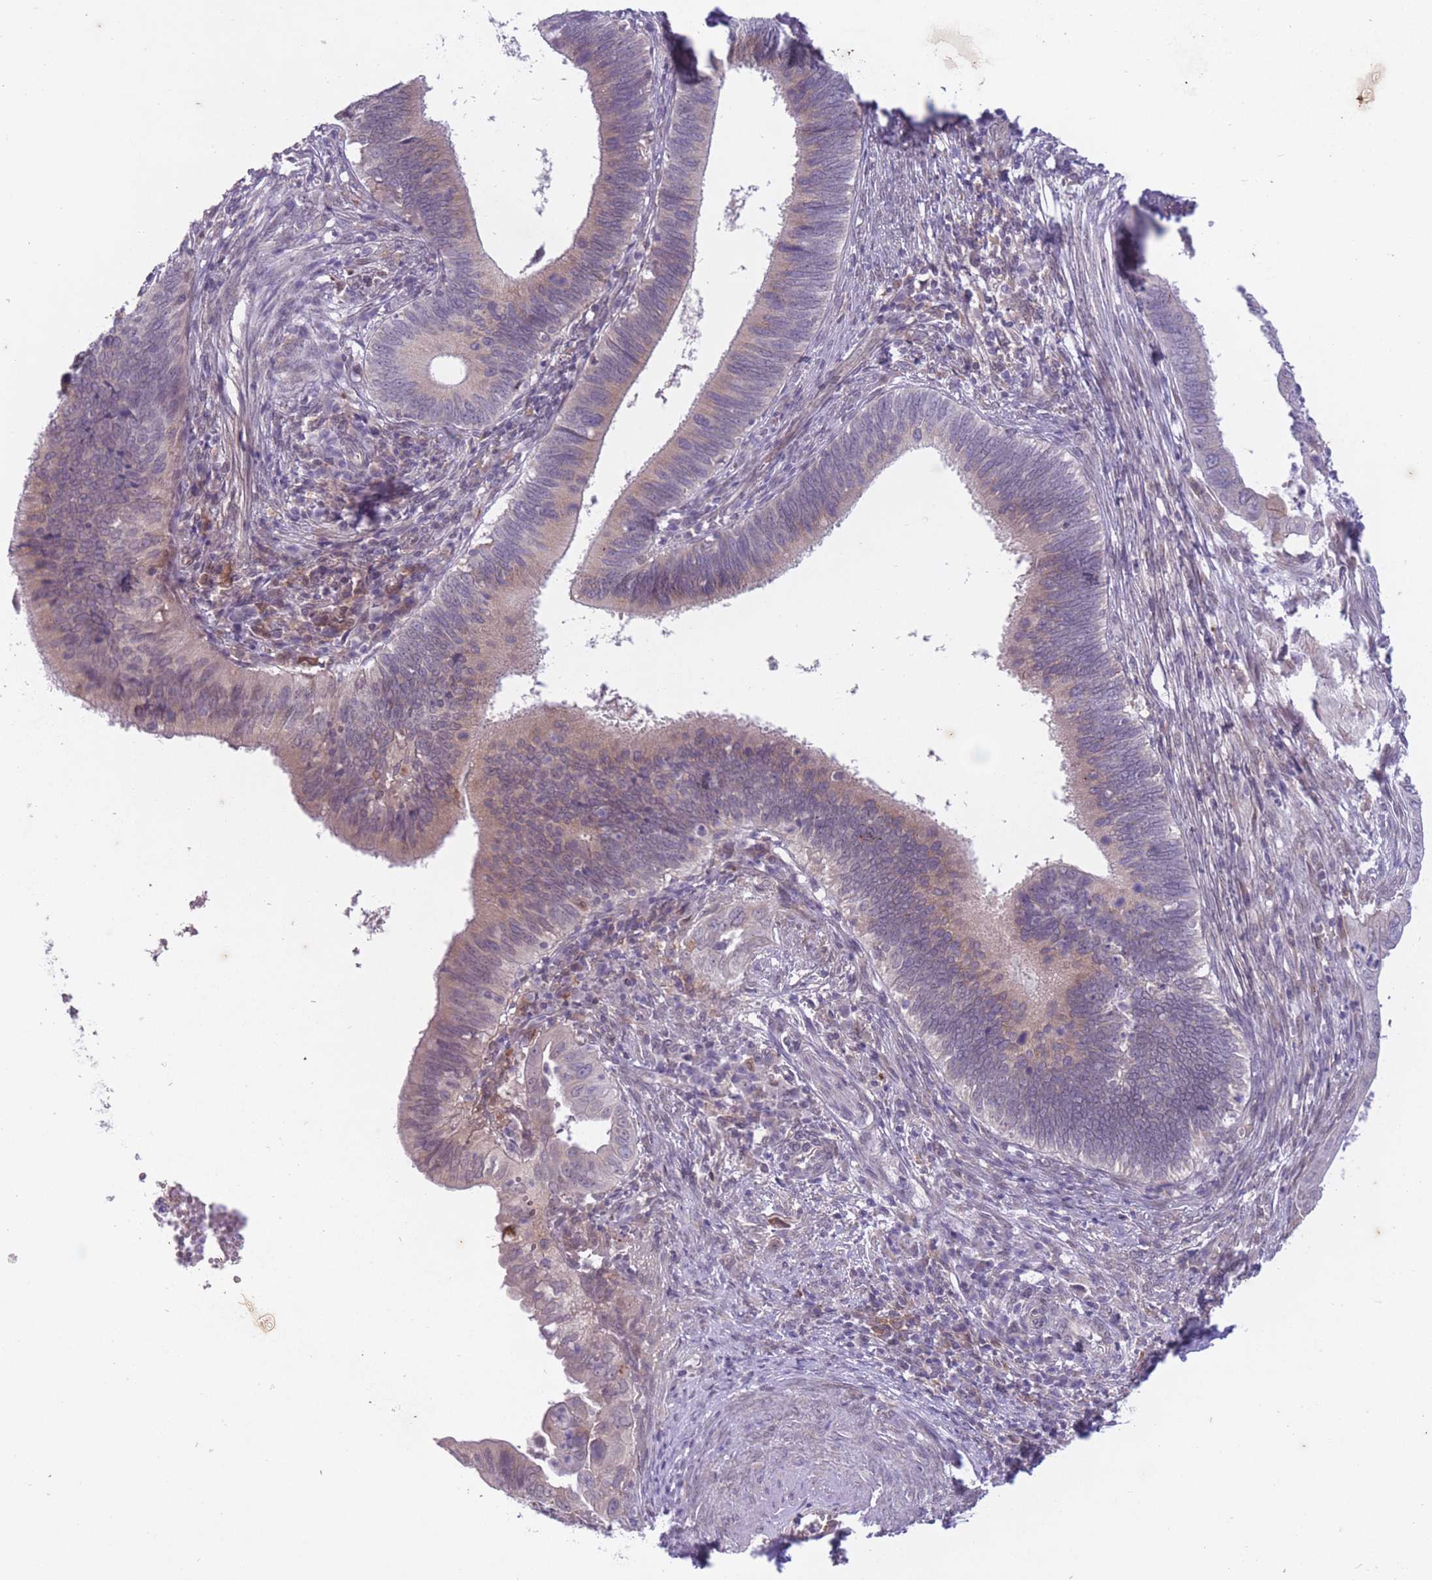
{"staining": {"intensity": "weak", "quantity": "25%-75%", "location": "cytoplasmic/membranous,nuclear"}, "tissue": "cervical cancer", "cell_type": "Tumor cells", "image_type": "cancer", "snomed": [{"axis": "morphology", "description": "Adenocarcinoma, NOS"}, {"axis": "topography", "description": "Cervix"}], "caption": "Tumor cells display low levels of weak cytoplasmic/membranous and nuclear staining in approximately 25%-75% of cells in human cervical cancer. The protein of interest is shown in brown color, while the nuclei are stained blue.", "gene": "ARPIN", "patient": {"sex": "female", "age": 42}}